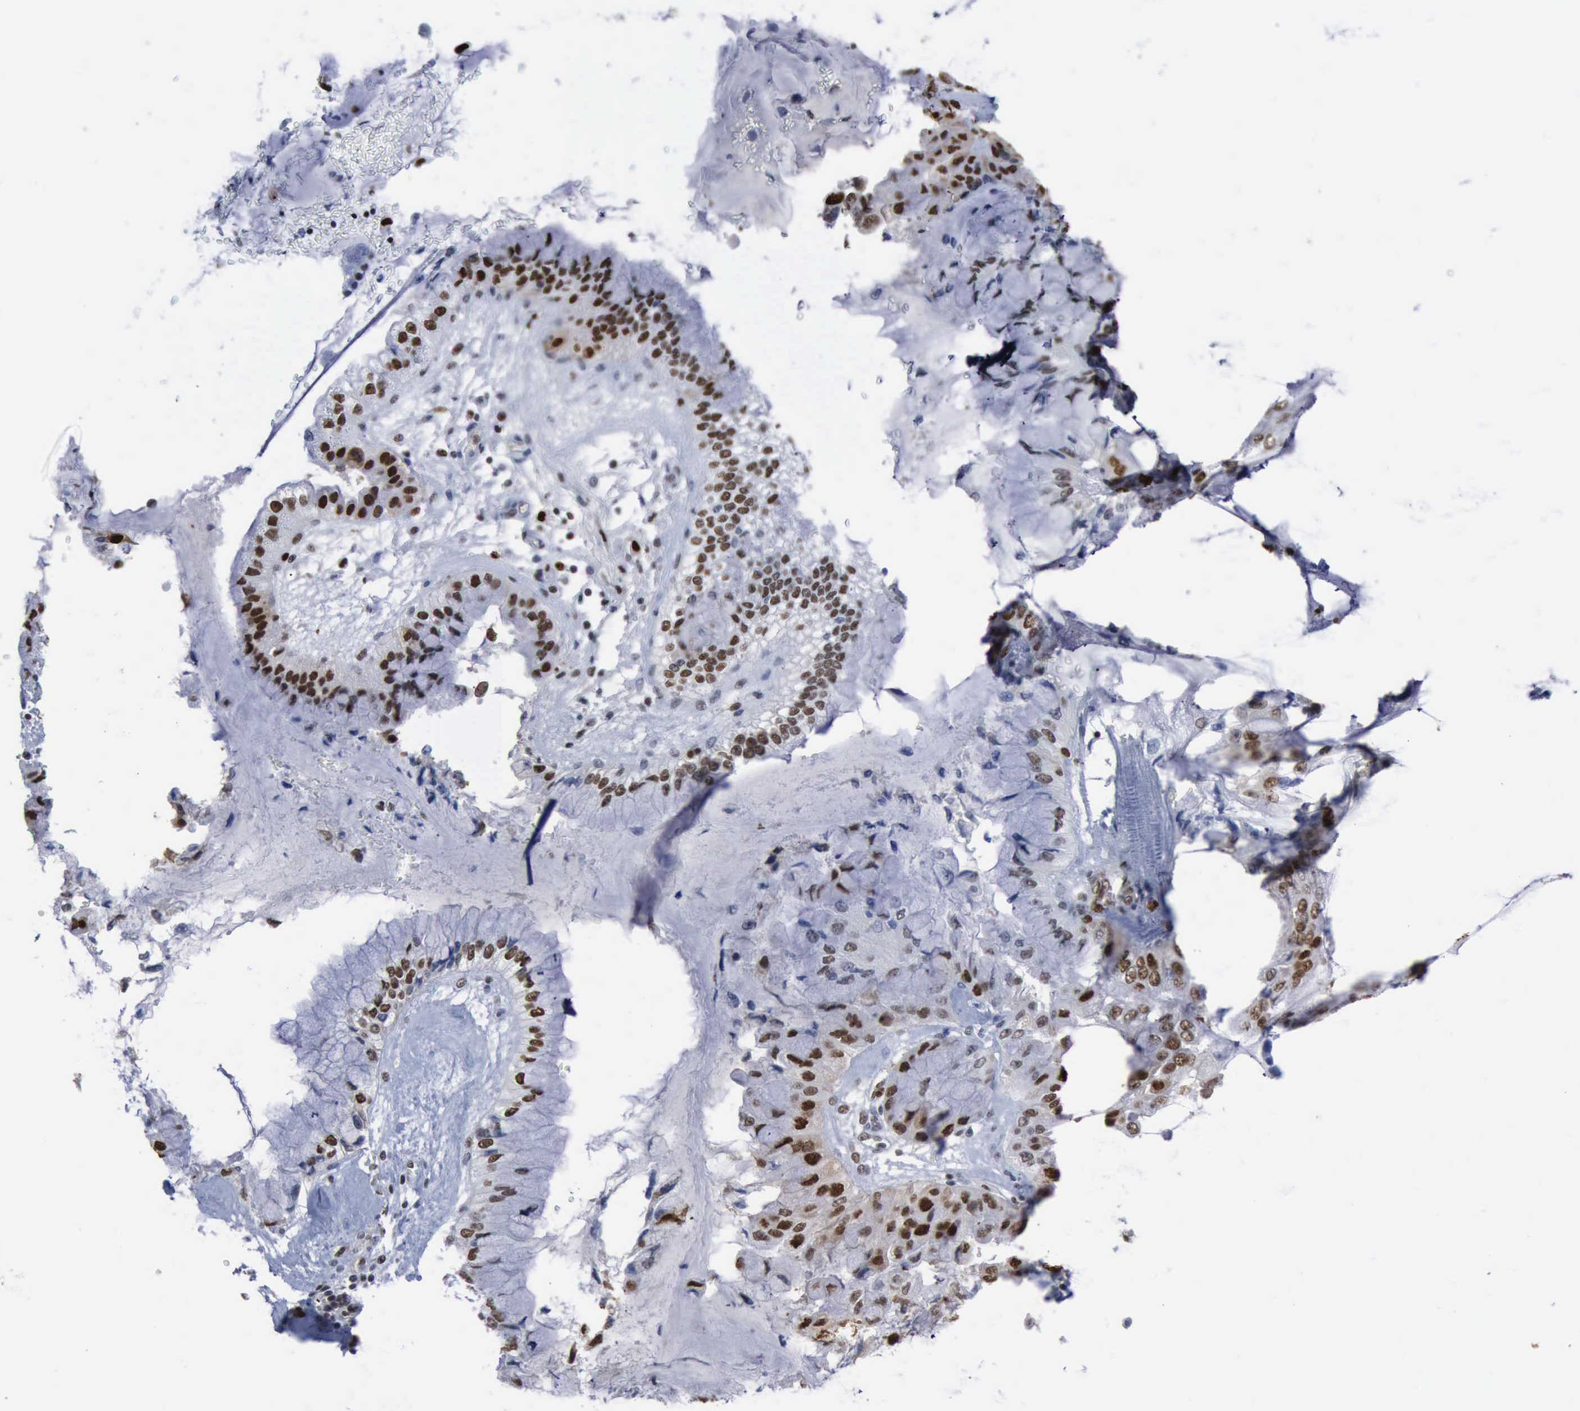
{"staining": {"intensity": "moderate", "quantity": "25%-75%", "location": "nuclear"}, "tissue": "liver cancer", "cell_type": "Tumor cells", "image_type": "cancer", "snomed": [{"axis": "morphology", "description": "Cholangiocarcinoma"}, {"axis": "topography", "description": "Liver"}], "caption": "Protein staining exhibits moderate nuclear expression in about 25%-75% of tumor cells in liver cholangiocarcinoma.", "gene": "PCNA", "patient": {"sex": "female", "age": 79}}